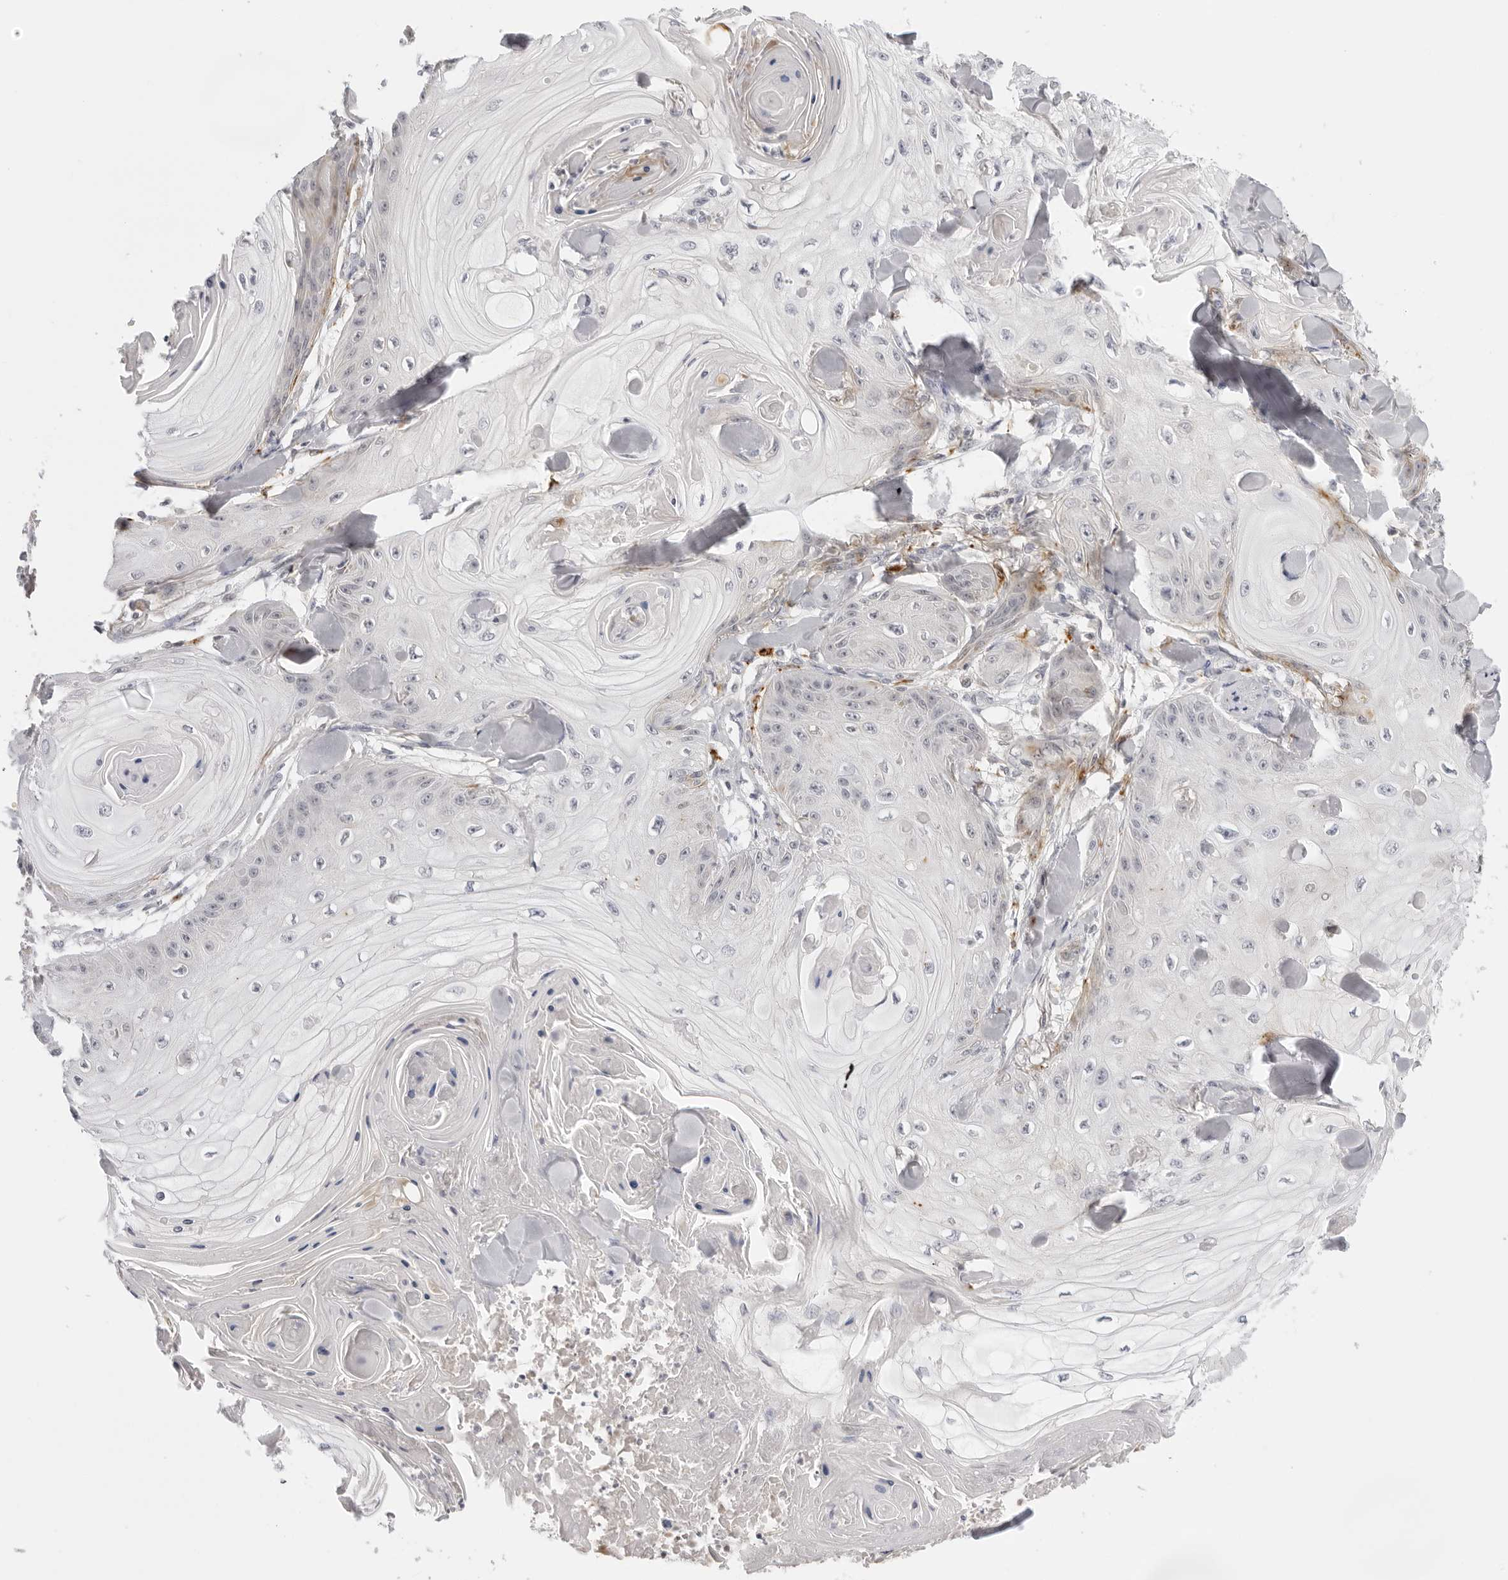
{"staining": {"intensity": "negative", "quantity": "none", "location": "none"}, "tissue": "skin cancer", "cell_type": "Tumor cells", "image_type": "cancer", "snomed": [{"axis": "morphology", "description": "Squamous cell carcinoma, NOS"}, {"axis": "topography", "description": "Skin"}], "caption": "This is an immunohistochemistry photomicrograph of human skin cancer (squamous cell carcinoma). There is no staining in tumor cells.", "gene": "STRADB", "patient": {"sex": "male", "age": 74}}